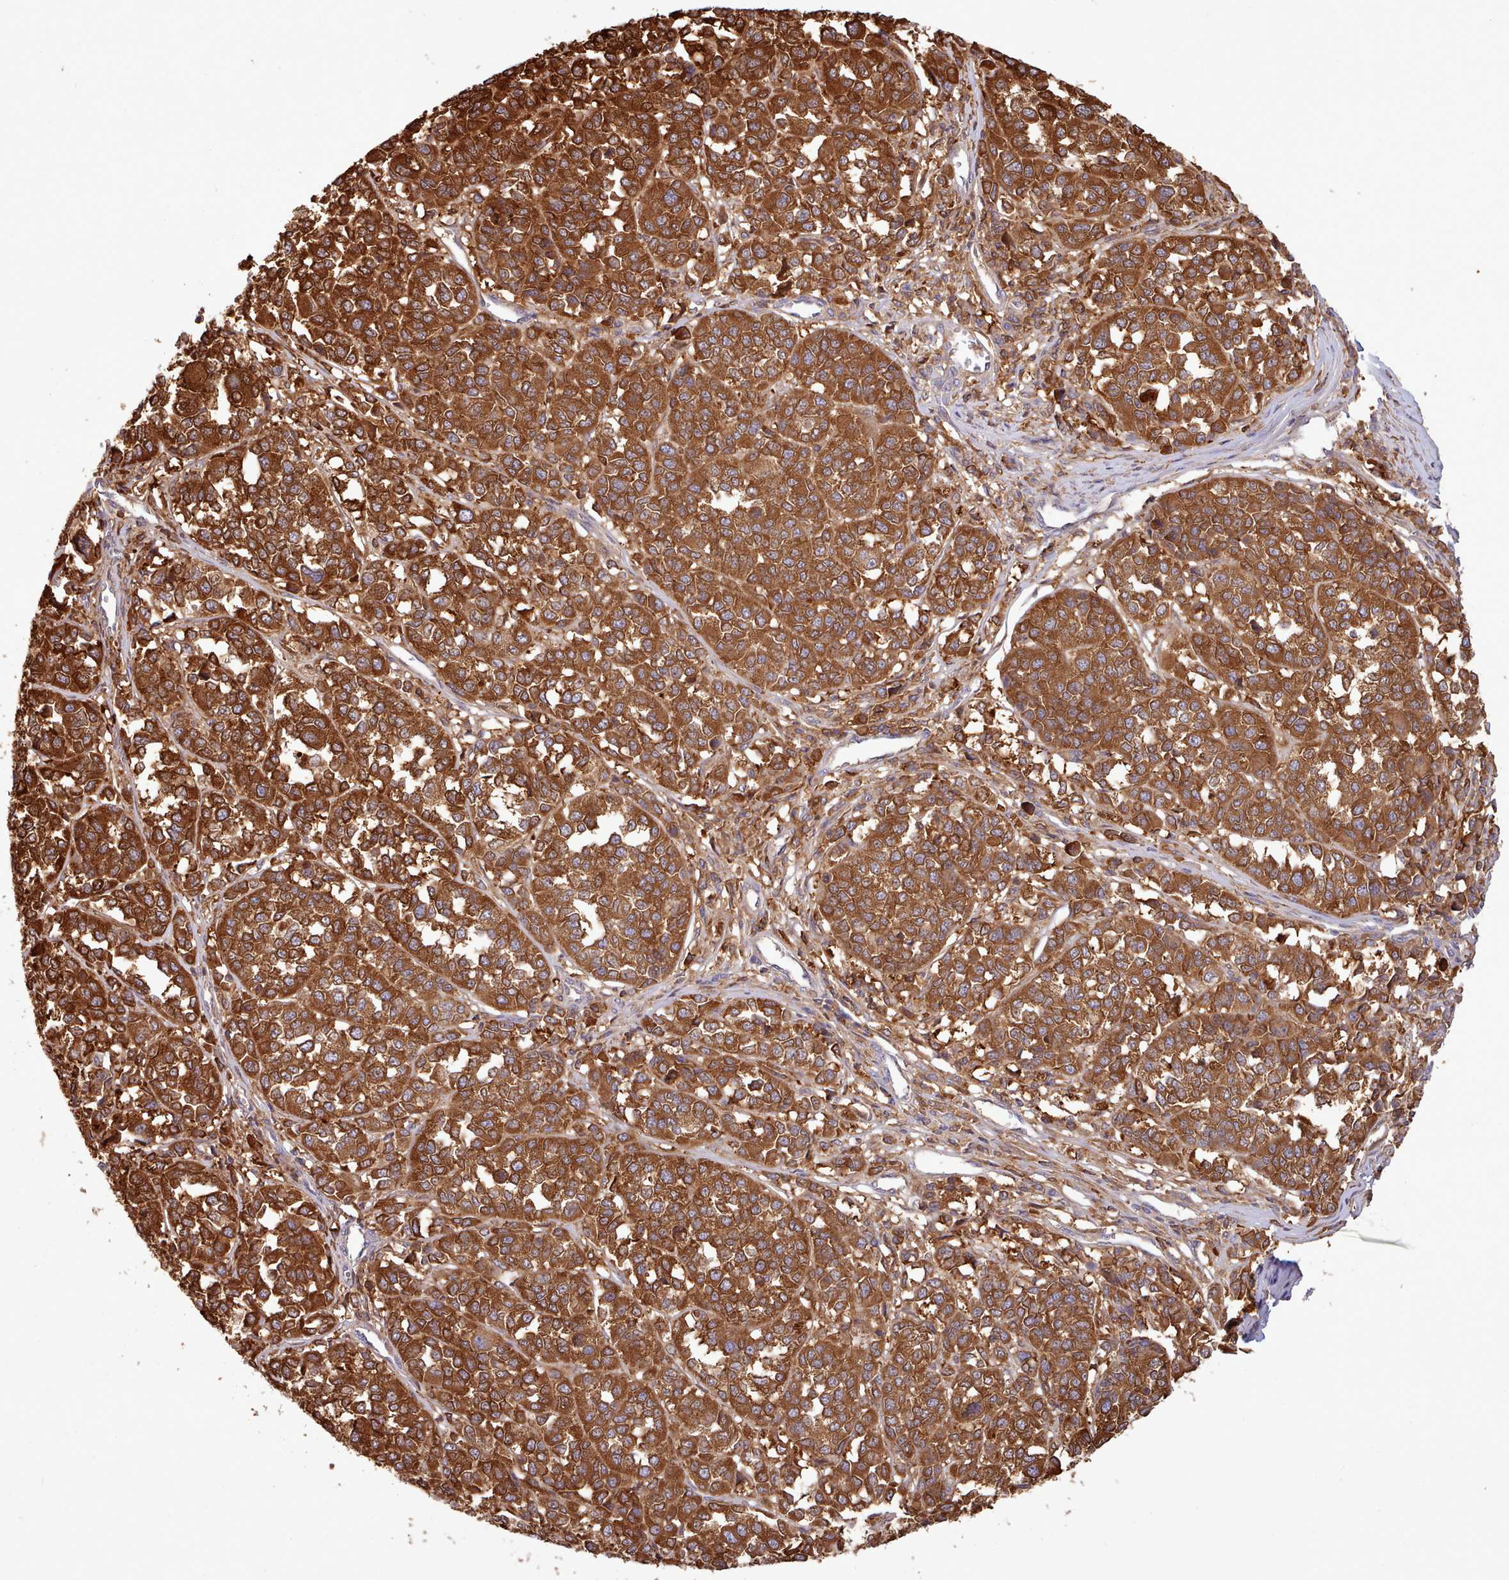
{"staining": {"intensity": "strong", "quantity": ">75%", "location": "cytoplasmic/membranous"}, "tissue": "melanoma", "cell_type": "Tumor cells", "image_type": "cancer", "snomed": [{"axis": "morphology", "description": "Malignant melanoma, Metastatic site"}, {"axis": "topography", "description": "Lymph node"}], "caption": "Human melanoma stained with a brown dye shows strong cytoplasmic/membranous positive expression in approximately >75% of tumor cells.", "gene": "SLC4A9", "patient": {"sex": "male", "age": 44}}